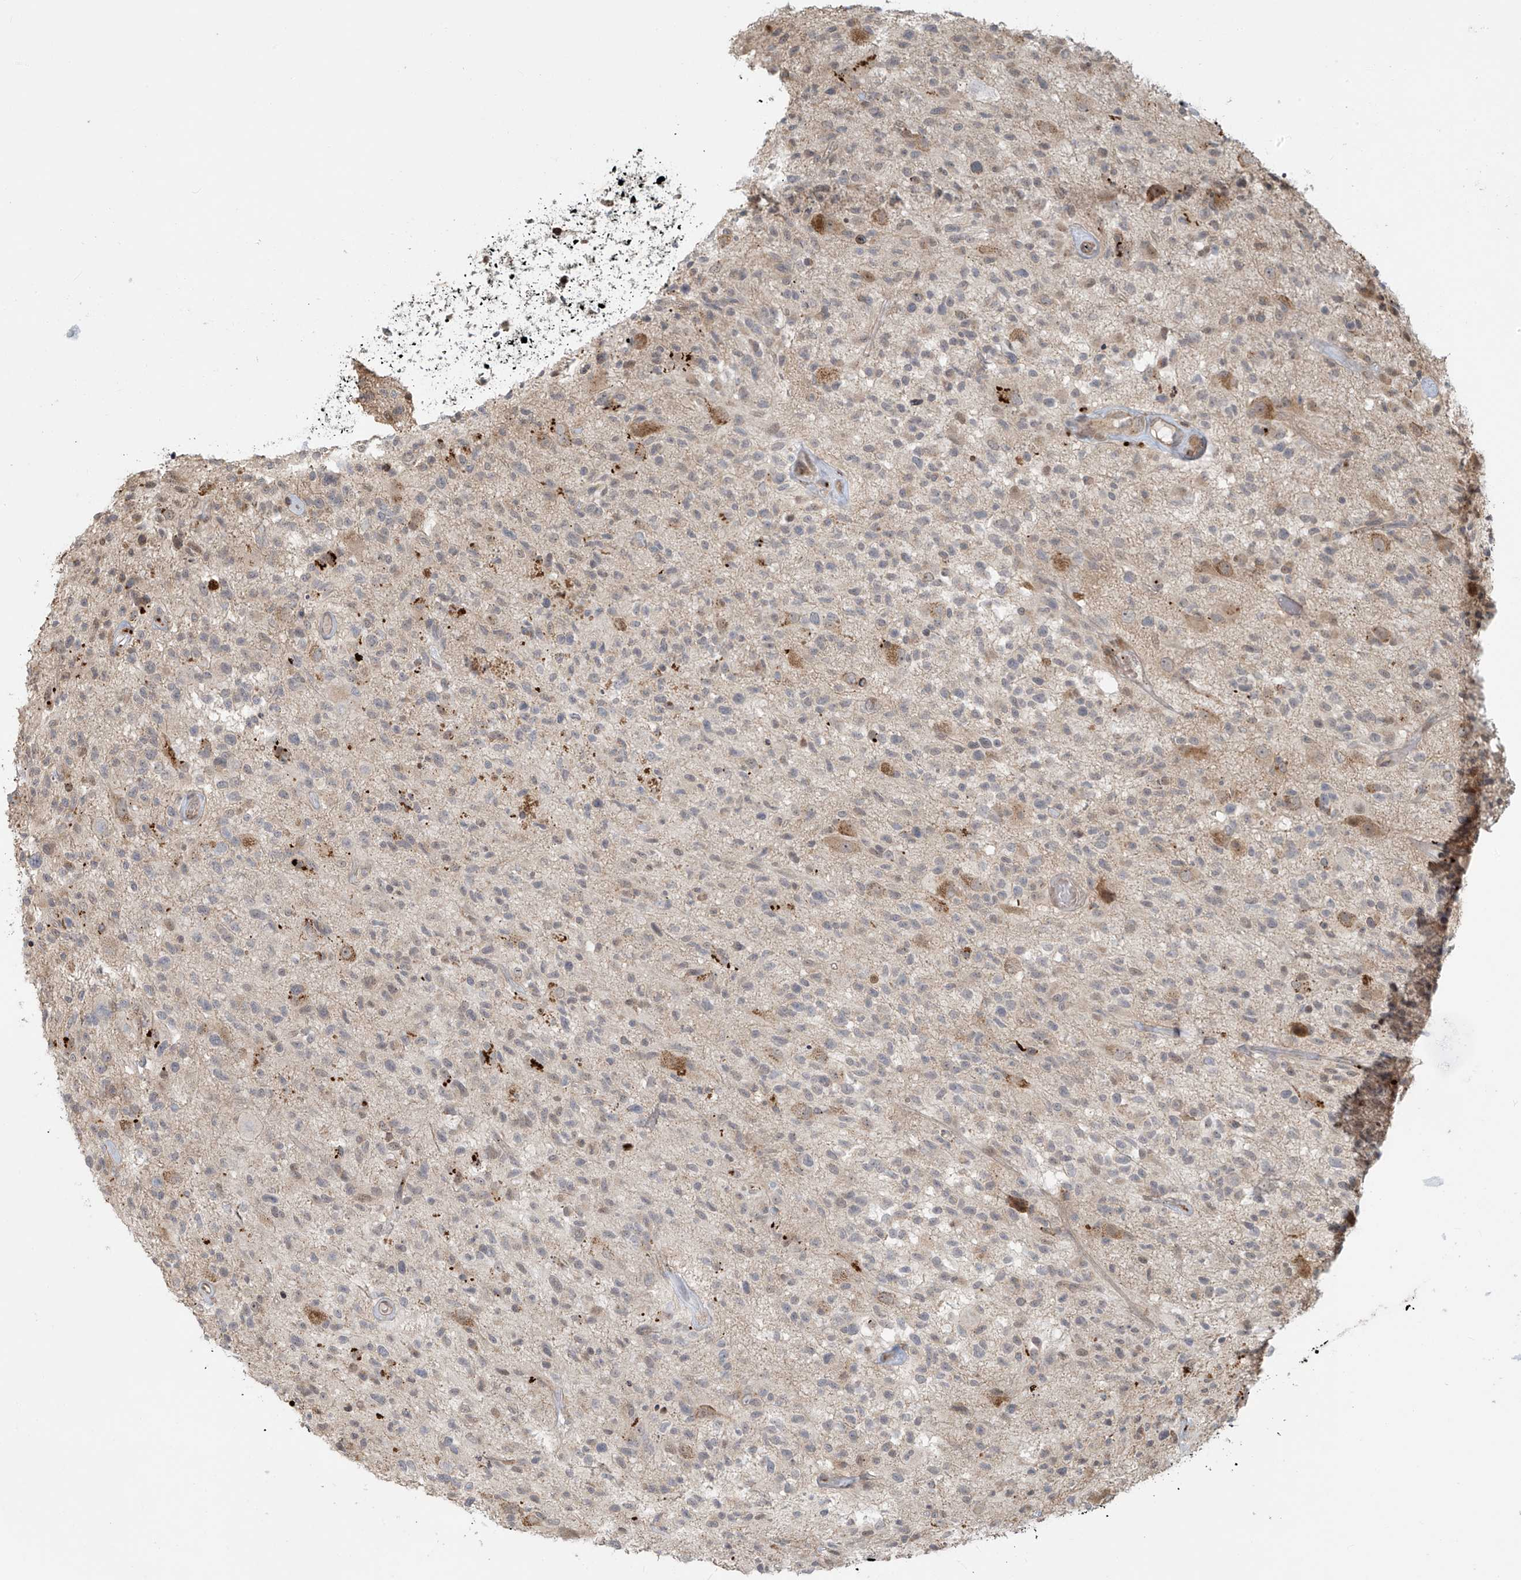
{"staining": {"intensity": "weak", "quantity": "<25%", "location": "cytoplasmic/membranous"}, "tissue": "glioma", "cell_type": "Tumor cells", "image_type": "cancer", "snomed": [{"axis": "morphology", "description": "Glioma, malignant, High grade"}, {"axis": "morphology", "description": "Glioblastoma, NOS"}, {"axis": "topography", "description": "Brain"}], "caption": "Immunohistochemical staining of human glioma exhibits no significant positivity in tumor cells. The staining is performed using DAB brown chromogen with nuclei counter-stained in using hematoxylin.", "gene": "PLEKHM3", "patient": {"sex": "male", "age": 60}}